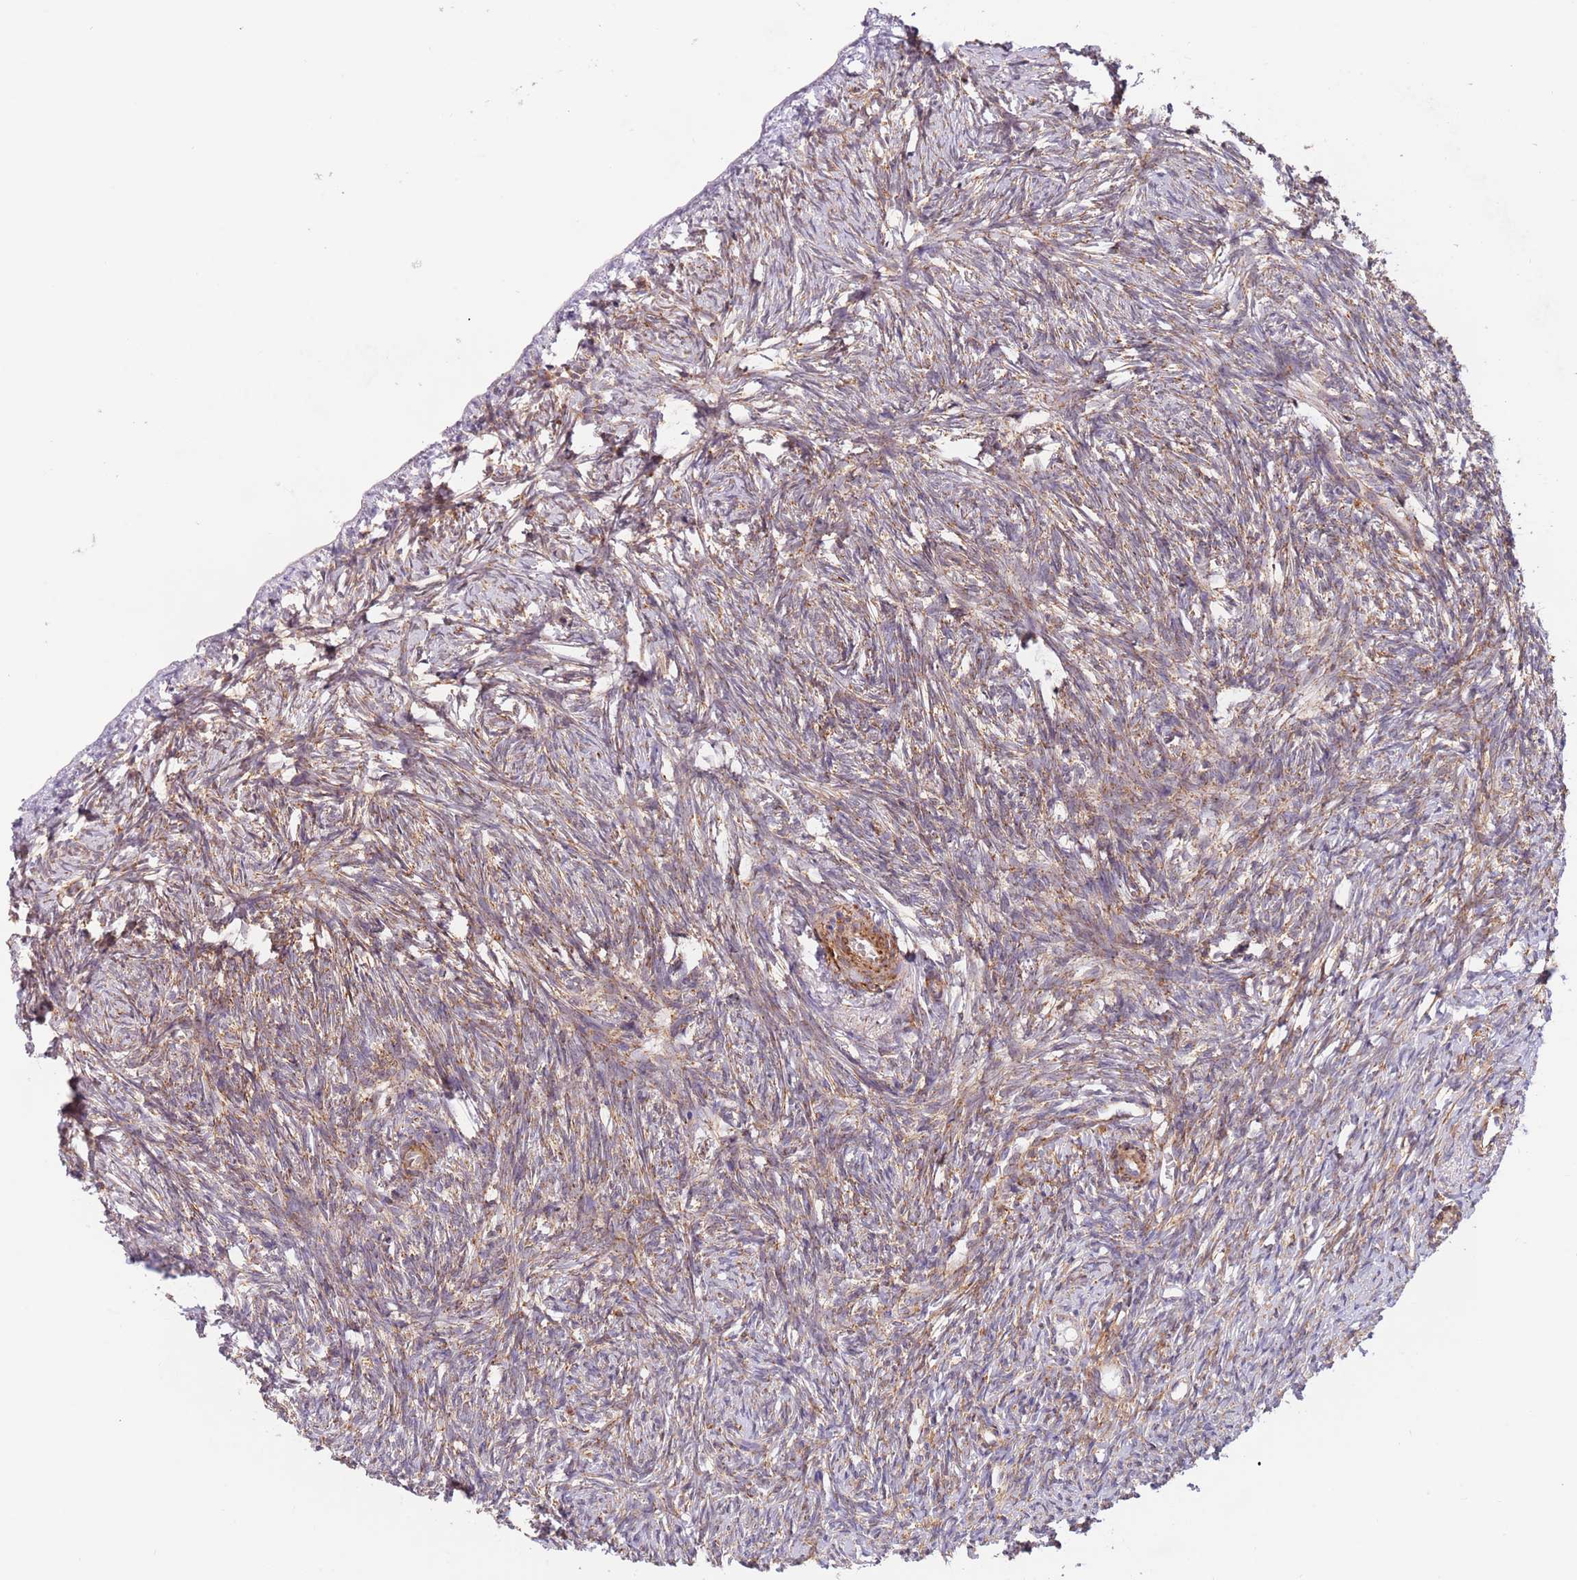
{"staining": {"intensity": "moderate", "quantity": ">75%", "location": "cytoplasmic/membranous"}, "tissue": "ovary", "cell_type": "Follicle cells", "image_type": "normal", "snomed": [{"axis": "morphology", "description": "Normal tissue, NOS"}, {"axis": "topography", "description": "Ovary"}], "caption": "Follicle cells display medium levels of moderate cytoplasmic/membranous staining in about >75% of cells in benign ovary. (IHC, brightfield microscopy, high magnification).", "gene": "UQCC3", "patient": {"sex": "female", "age": 51}}